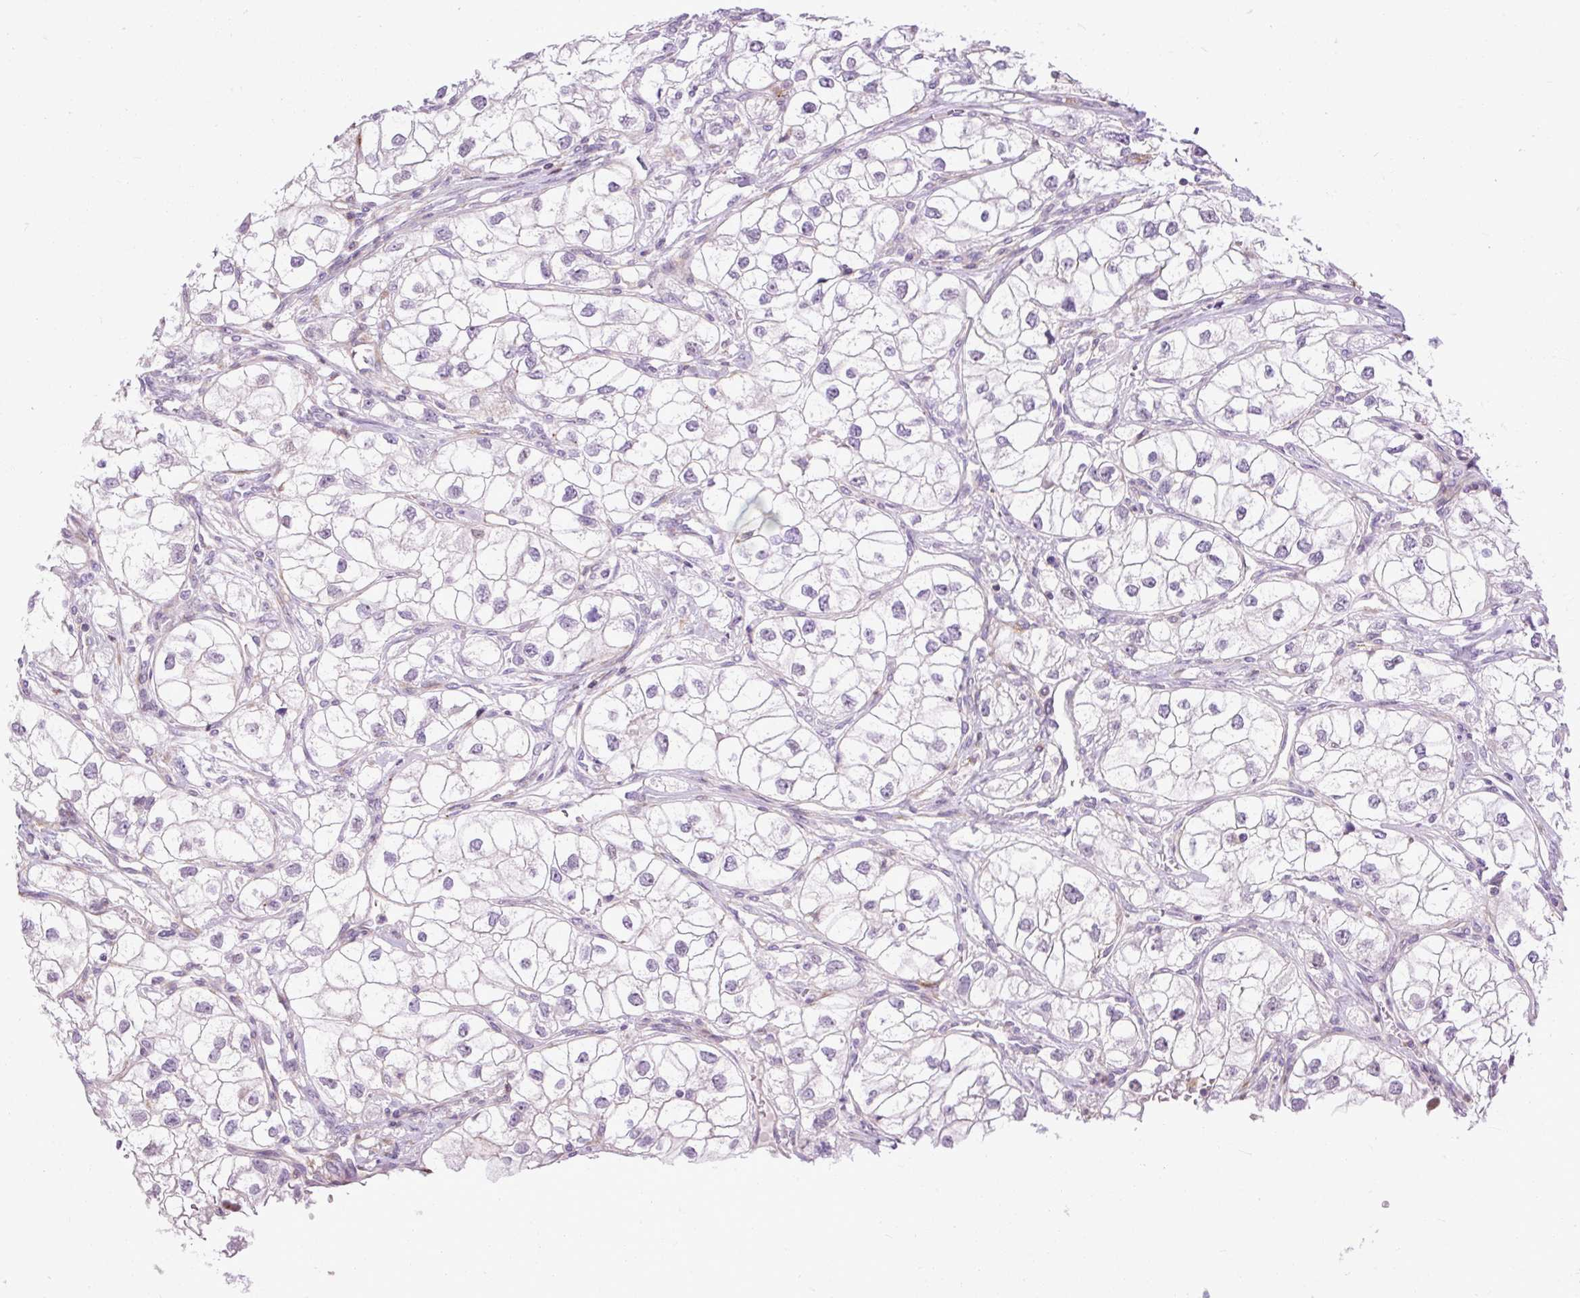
{"staining": {"intensity": "negative", "quantity": "none", "location": "none"}, "tissue": "renal cancer", "cell_type": "Tumor cells", "image_type": "cancer", "snomed": [{"axis": "morphology", "description": "Adenocarcinoma, NOS"}, {"axis": "topography", "description": "Kidney"}], "caption": "The photomicrograph shows no staining of tumor cells in renal adenocarcinoma. (Stains: DAB IHC with hematoxylin counter stain, Microscopy: brightfield microscopy at high magnification).", "gene": "ZNF197", "patient": {"sex": "male", "age": 59}}